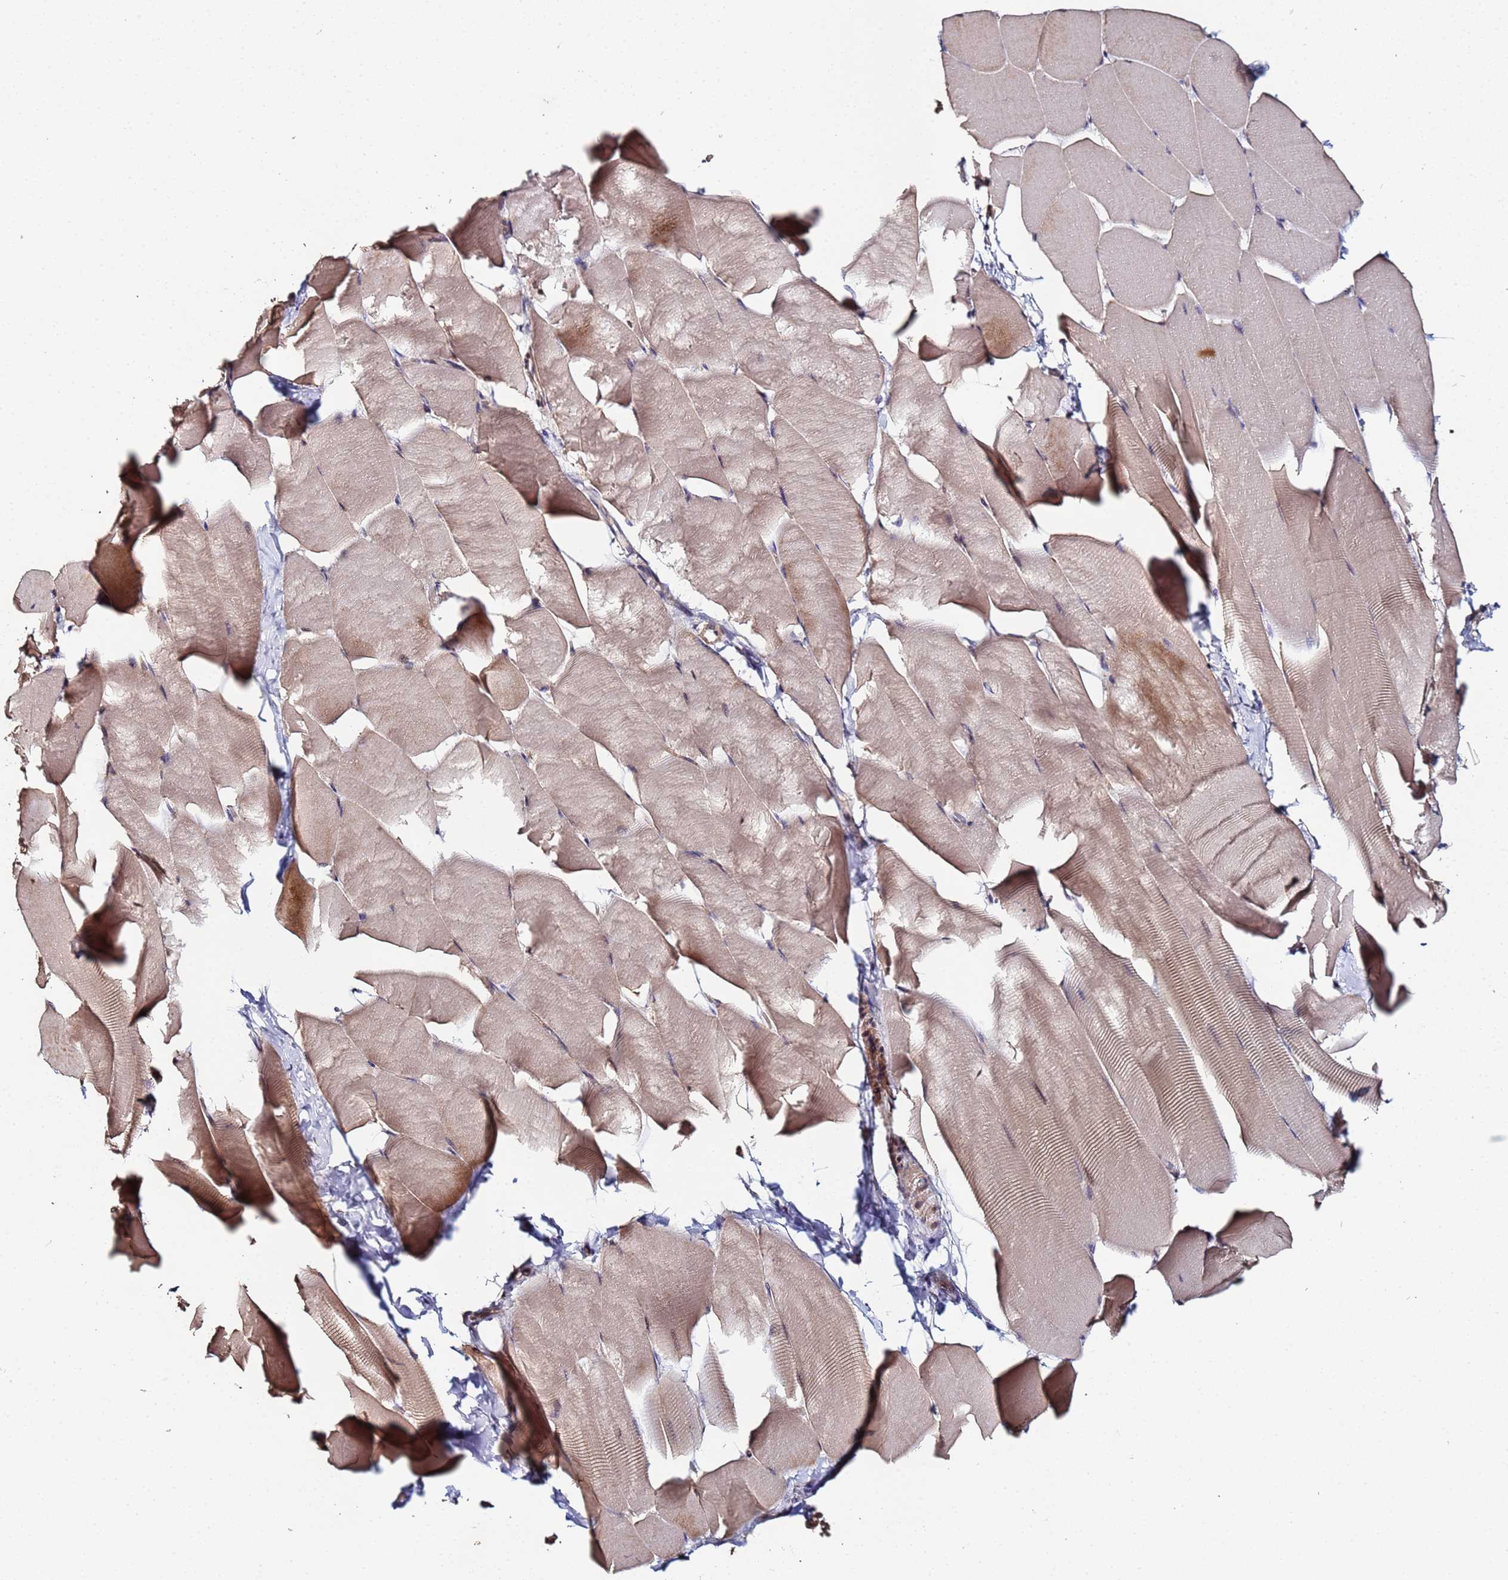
{"staining": {"intensity": "moderate", "quantity": "<25%", "location": "cytoplasmic/membranous"}, "tissue": "skeletal muscle", "cell_type": "Myocytes", "image_type": "normal", "snomed": [{"axis": "morphology", "description": "Normal tissue, NOS"}, {"axis": "topography", "description": "Skeletal muscle"}], "caption": "IHC of normal skeletal muscle shows low levels of moderate cytoplasmic/membranous expression in about <25% of myocytes.", "gene": "OSER1", "patient": {"sex": "male", "age": 25}}